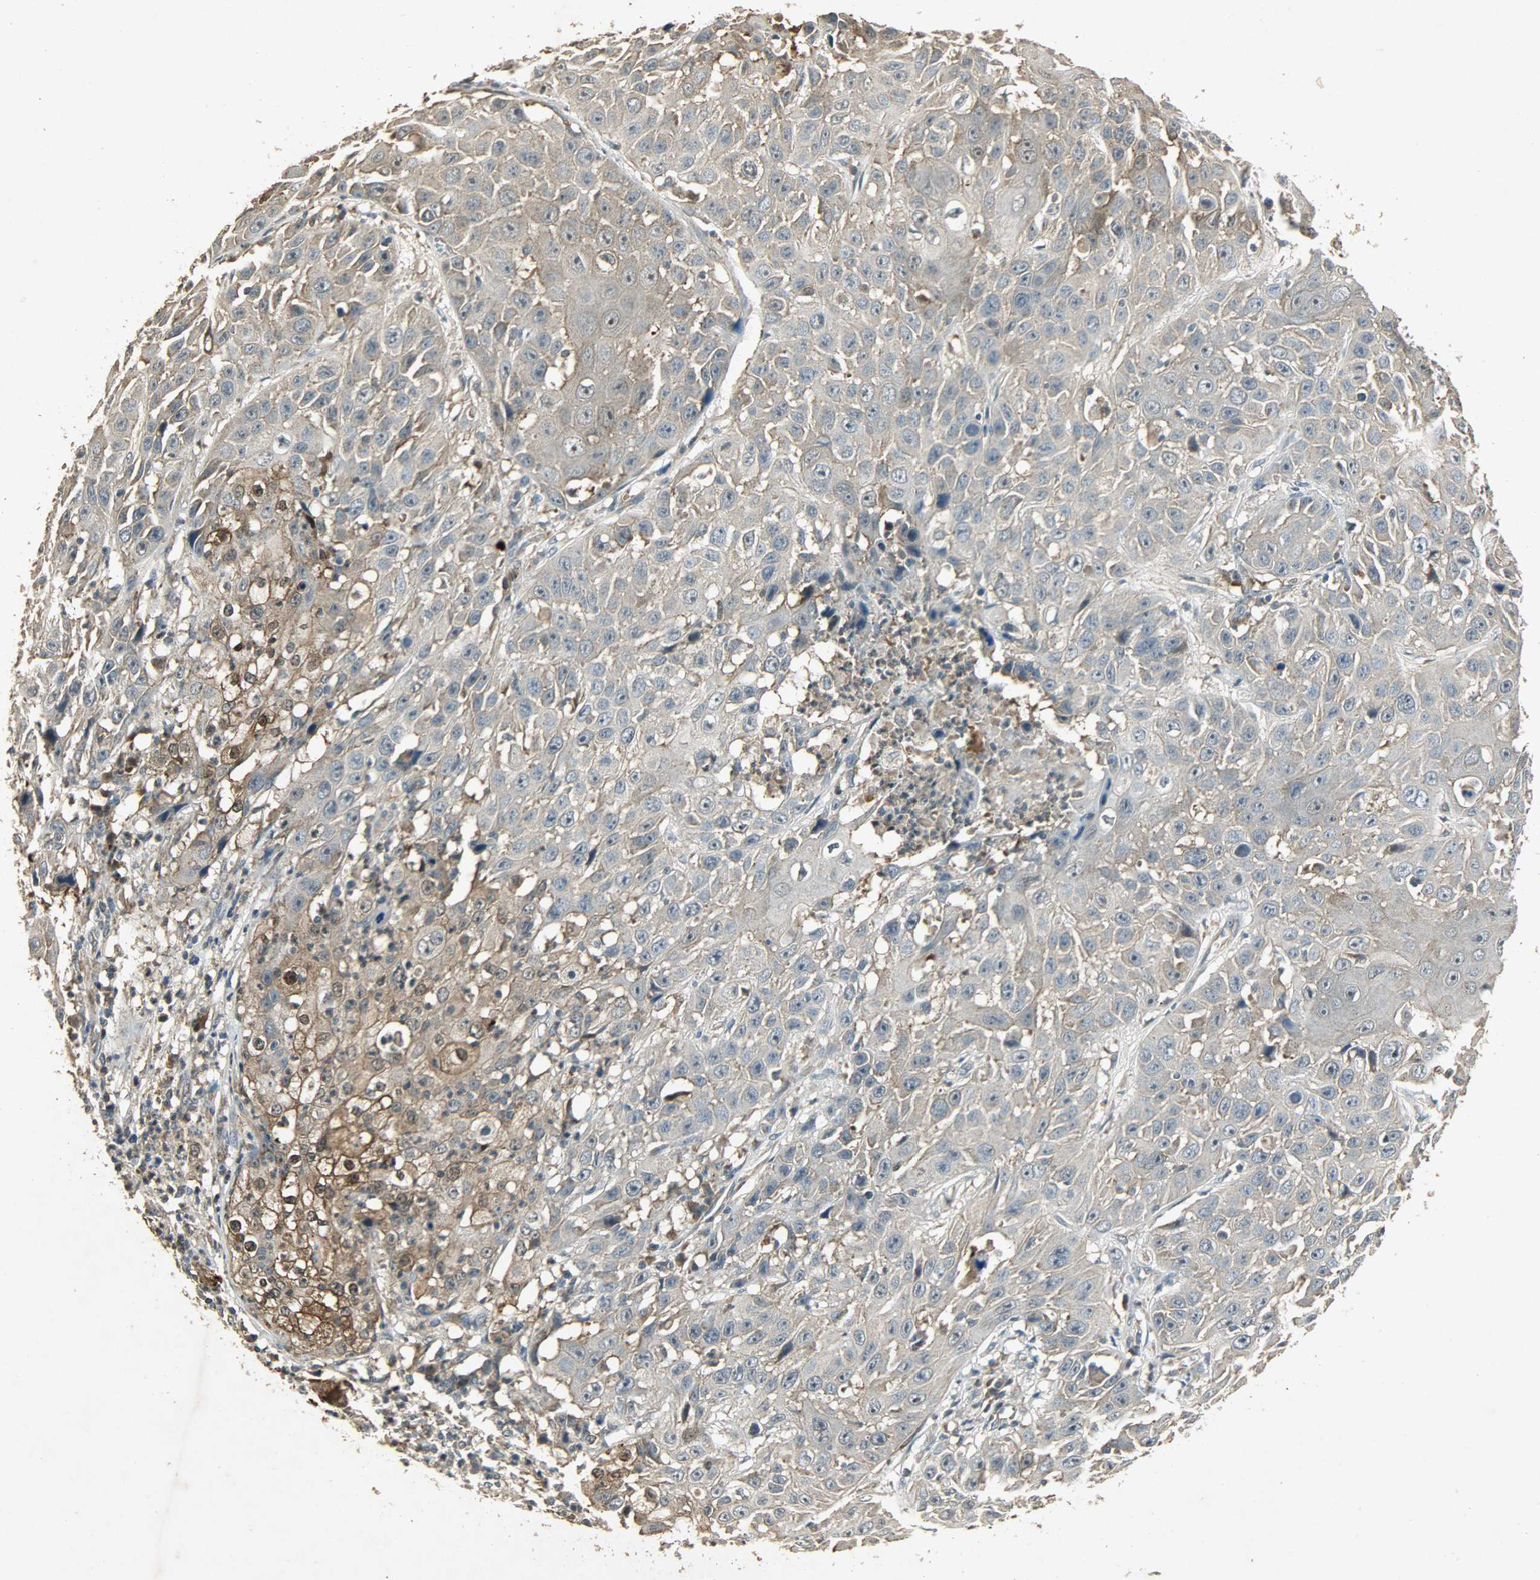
{"staining": {"intensity": "weak", "quantity": ">75%", "location": "cytoplasmic/membranous"}, "tissue": "cervical cancer", "cell_type": "Tumor cells", "image_type": "cancer", "snomed": [{"axis": "morphology", "description": "Squamous cell carcinoma, NOS"}, {"axis": "topography", "description": "Cervix"}], "caption": "A brown stain shows weak cytoplasmic/membranous positivity of a protein in cervical cancer (squamous cell carcinoma) tumor cells.", "gene": "ATP2B1", "patient": {"sex": "female", "age": 39}}